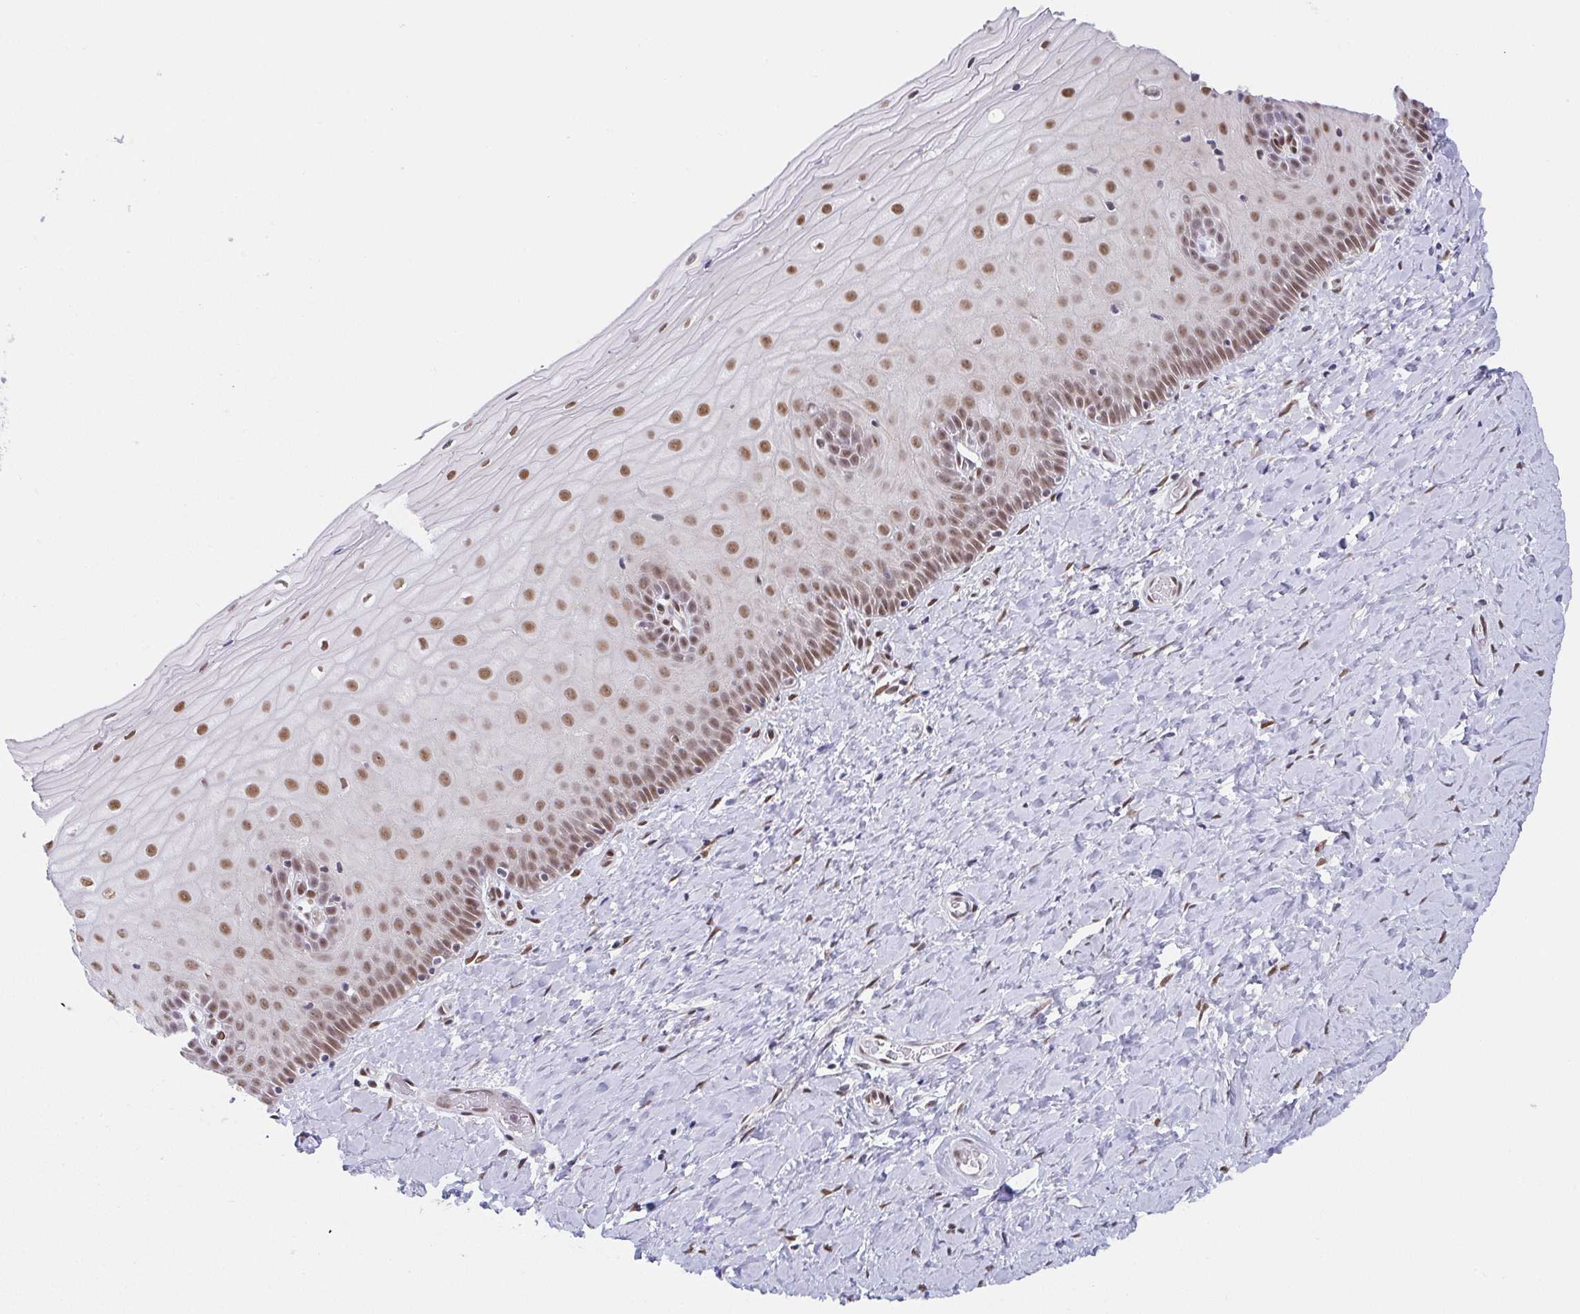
{"staining": {"intensity": "strong", "quantity": ">75%", "location": "nuclear"}, "tissue": "cervix", "cell_type": "Glandular cells", "image_type": "normal", "snomed": [{"axis": "morphology", "description": "Normal tissue, NOS"}, {"axis": "topography", "description": "Cervix"}], "caption": "This is an image of immunohistochemistry (IHC) staining of unremarkable cervix, which shows strong staining in the nuclear of glandular cells.", "gene": "SLC7A10", "patient": {"sex": "female", "age": 37}}